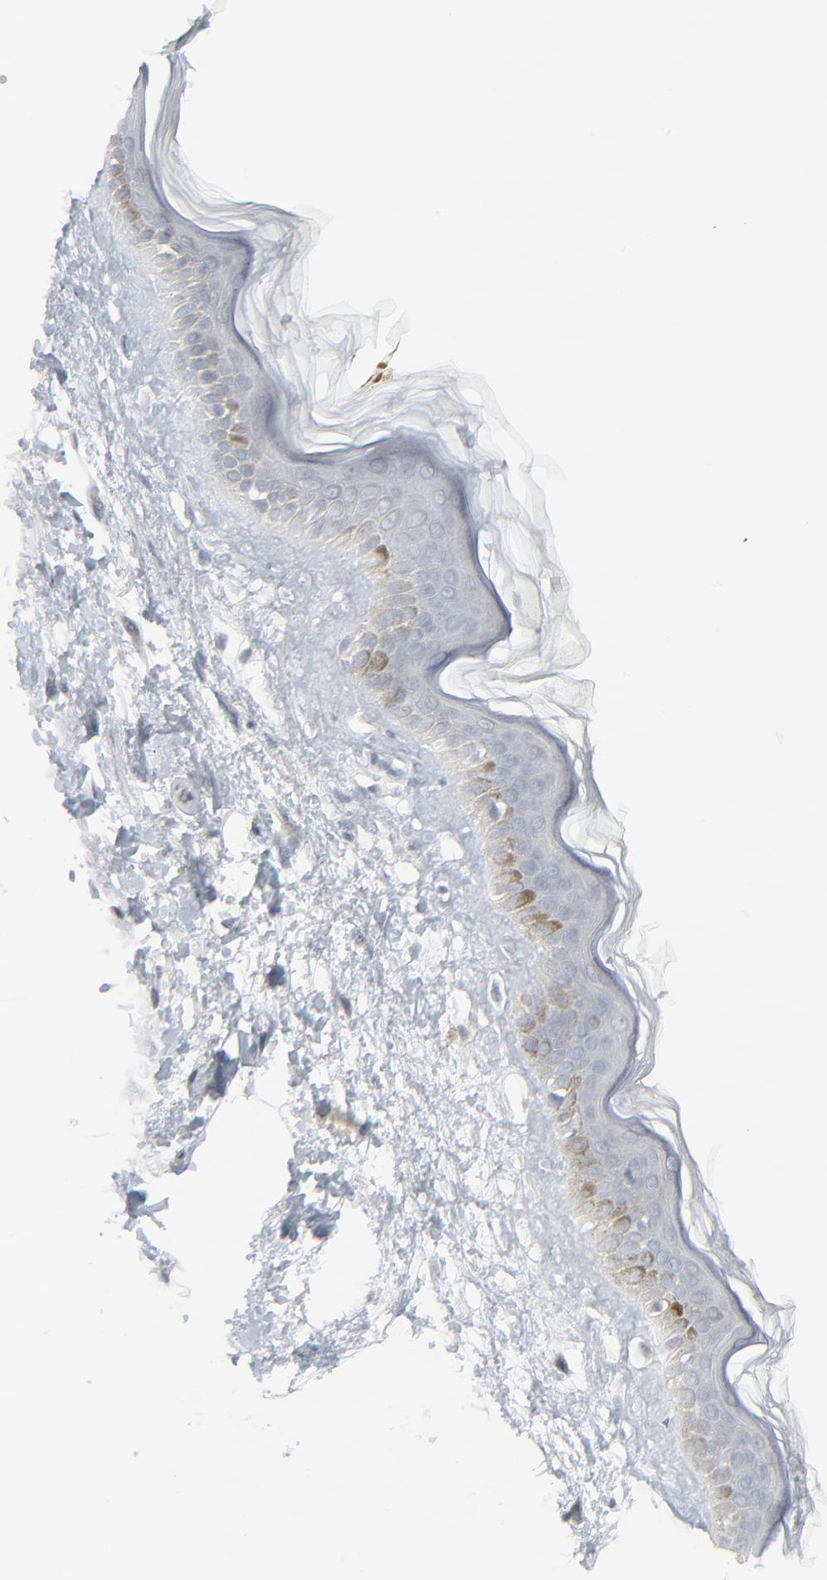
{"staining": {"intensity": "negative", "quantity": "none", "location": "none"}, "tissue": "skin", "cell_type": "Fibroblasts", "image_type": "normal", "snomed": [{"axis": "morphology", "description": "Normal tissue, NOS"}, {"axis": "topography", "description": "Skin"}], "caption": "Skin was stained to show a protein in brown. There is no significant positivity in fibroblasts. (Brightfield microscopy of DAB IHC at high magnification).", "gene": "NEUROD1", "patient": {"sex": "male", "age": 63}}